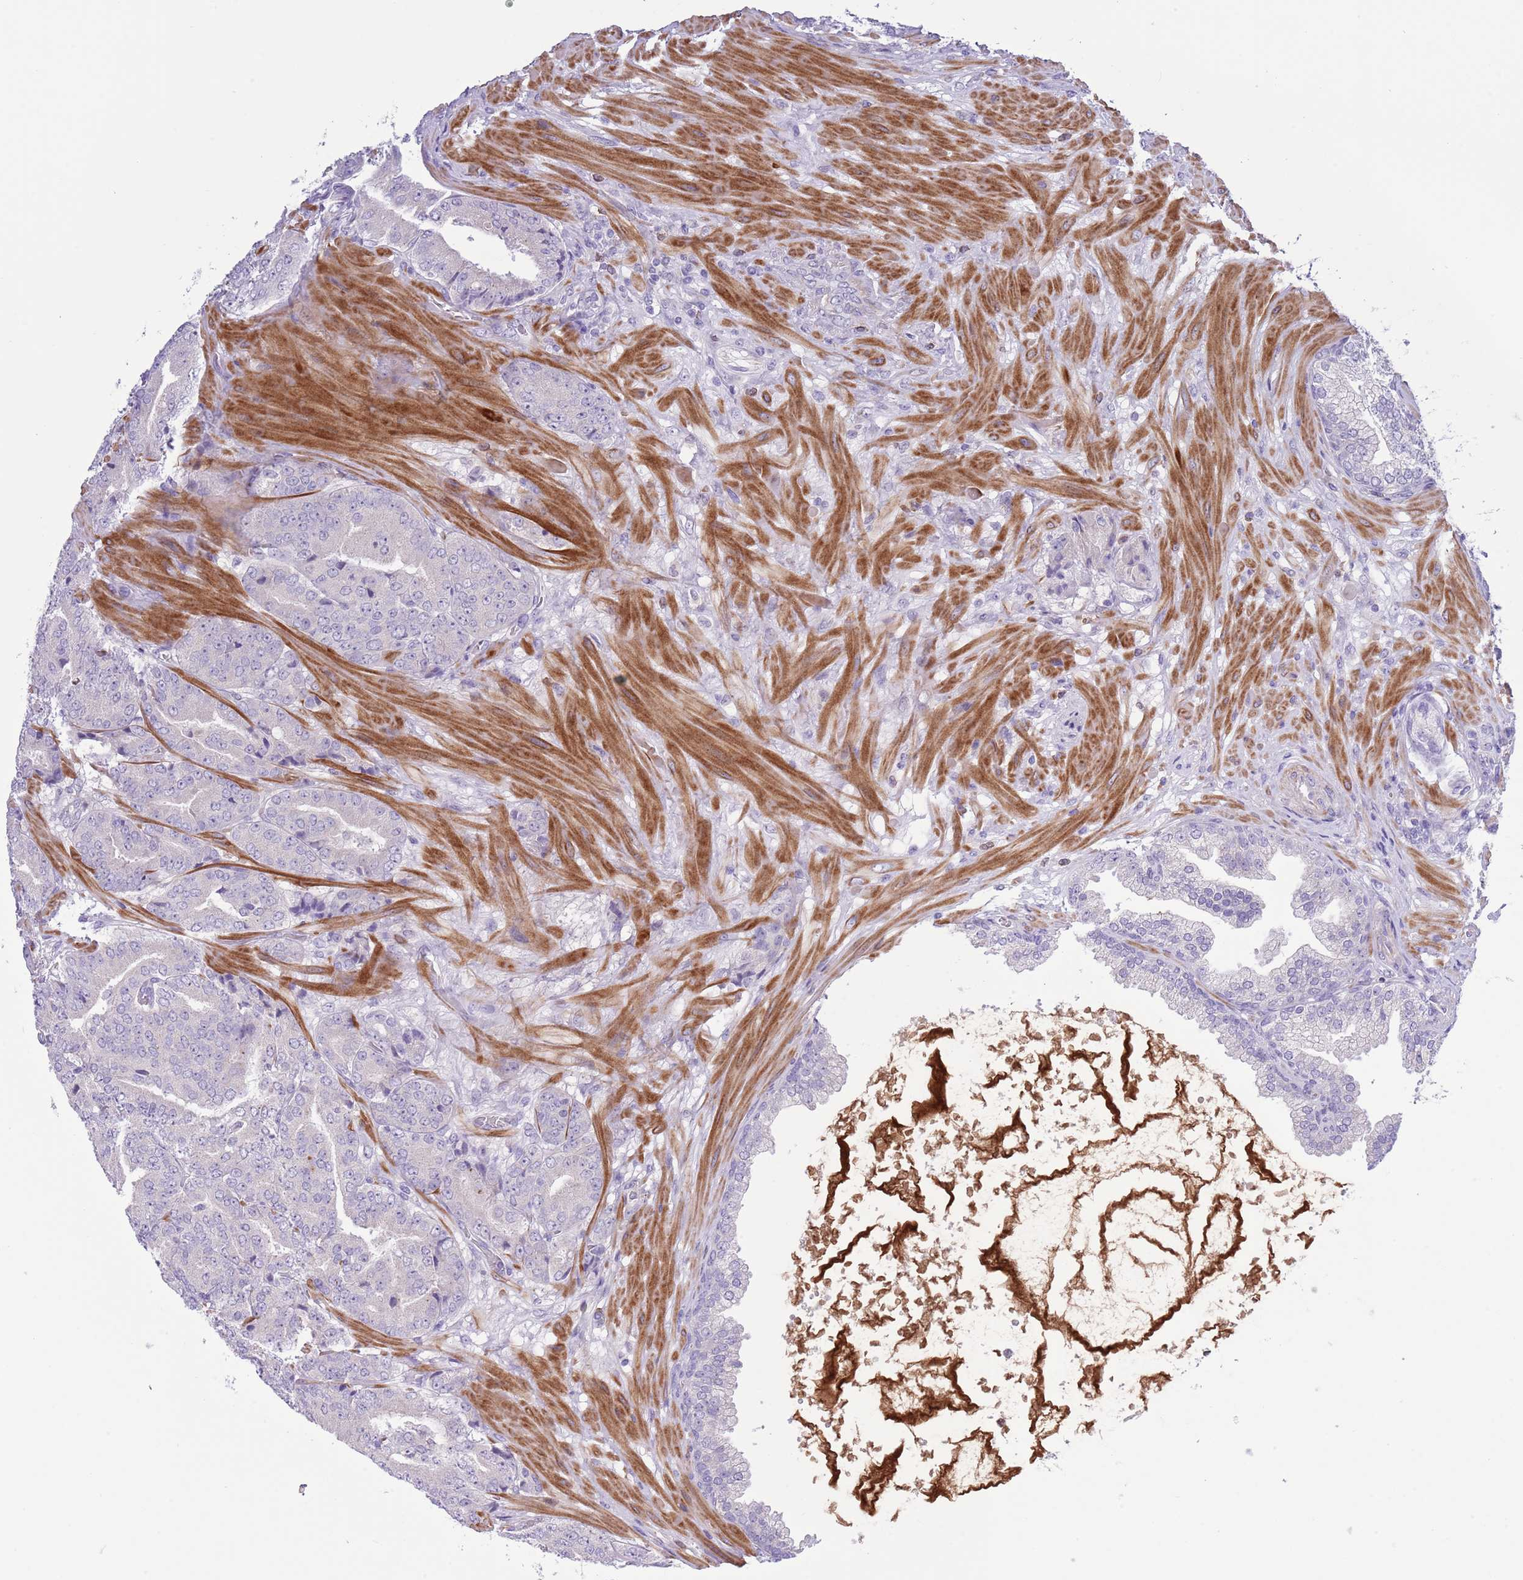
{"staining": {"intensity": "negative", "quantity": "none", "location": "none"}, "tissue": "prostate cancer", "cell_type": "Tumor cells", "image_type": "cancer", "snomed": [{"axis": "morphology", "description": "Adenocarcinoma, High grade"}, {"axis": "topography", "description": "Prostate"}], "caption": "The histopathology image shows no staining of tumor cells in prostate cancer.", "gene": "OR6M1", "patient": {"sex": "male", "age": 63}}